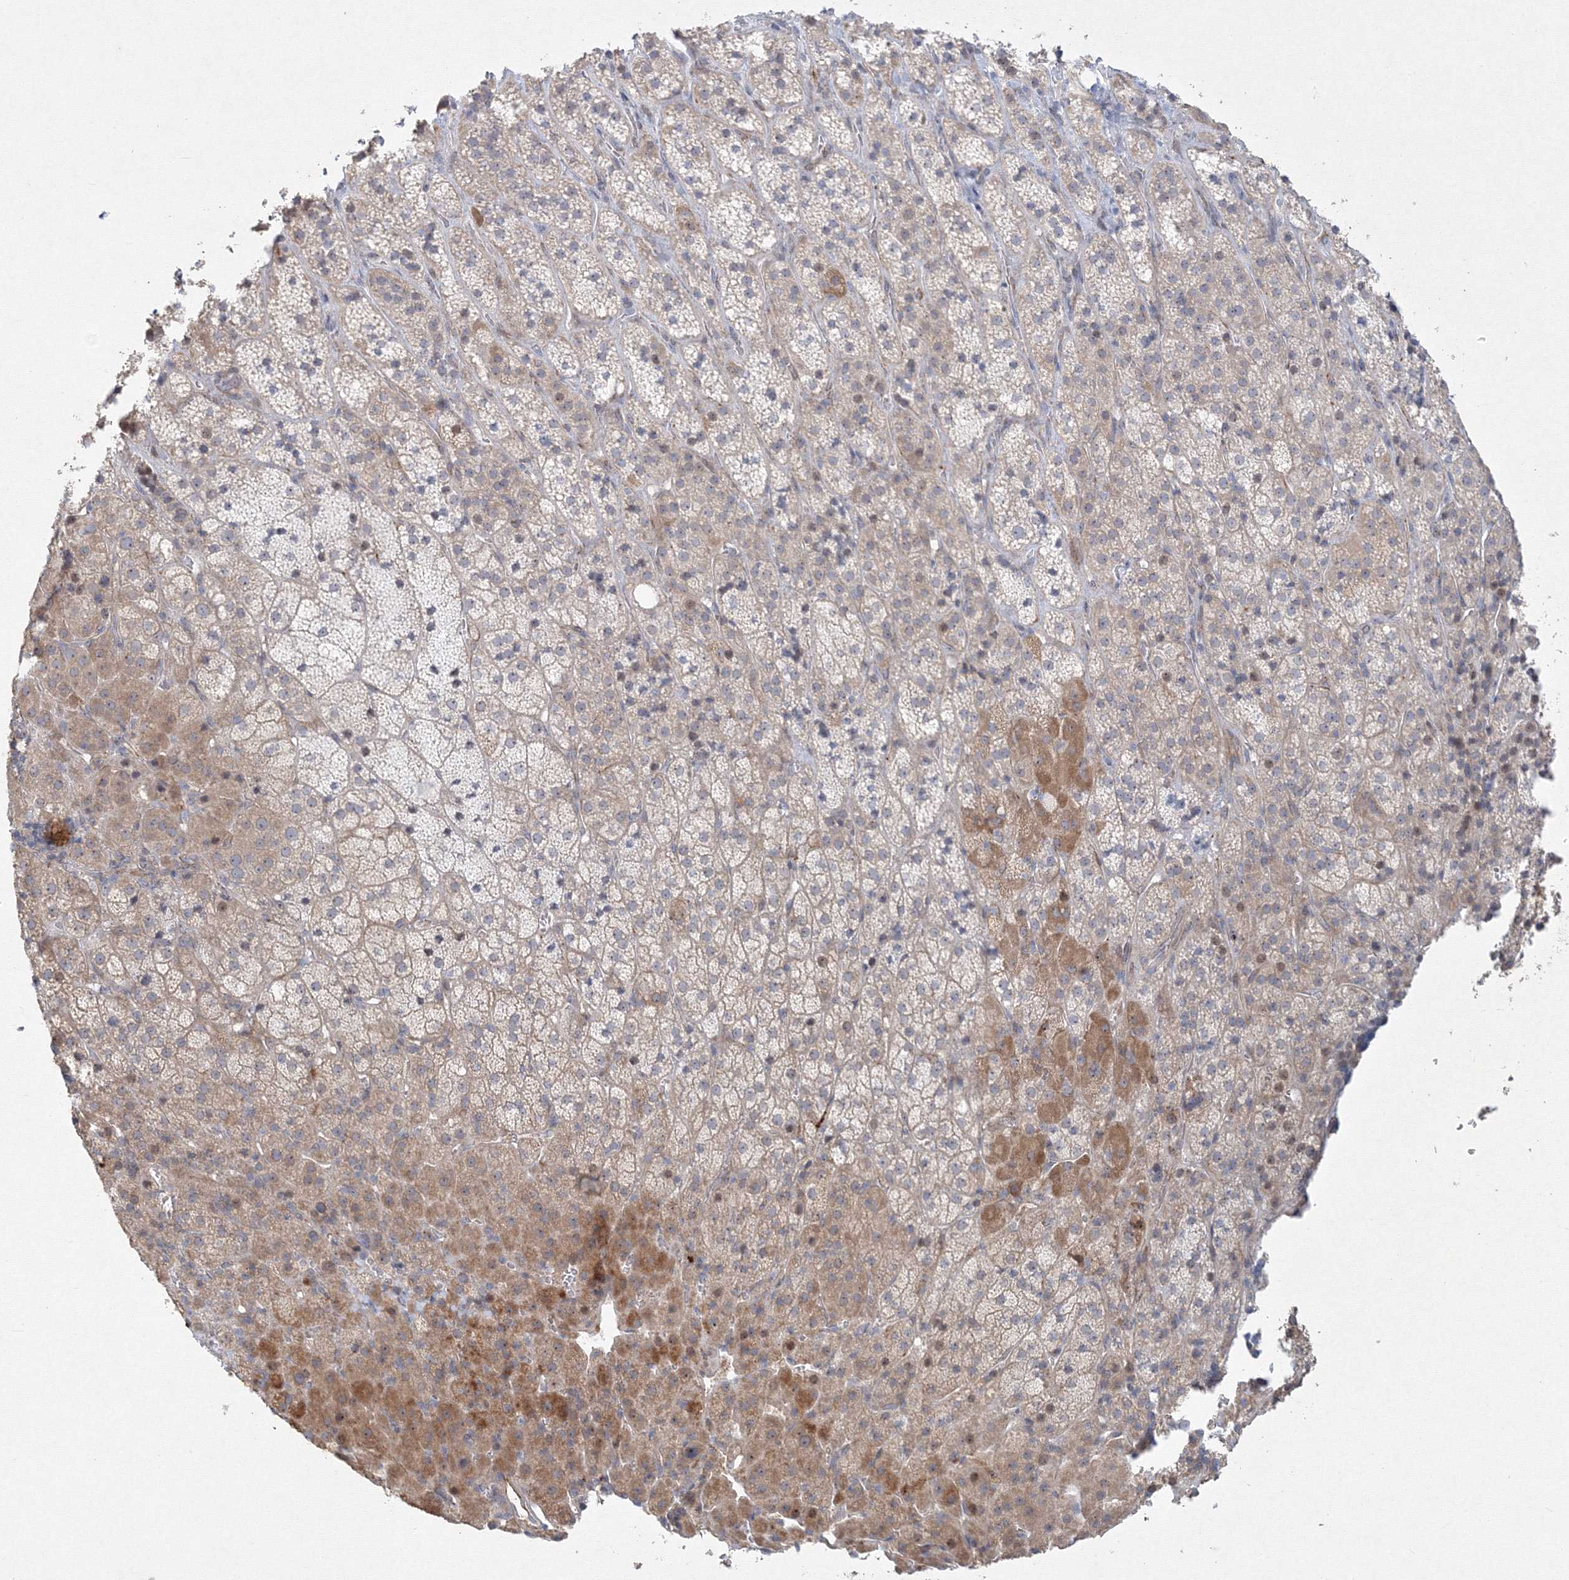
{"staining": {"intensity": "moderate", "quantity": "<25%", "location": "cytoplasmic/membranous"}, "tissue": "adrenal gland", "cell_type": "Glandular cells", "image_type": "normal", "snomed": [{"axis": "morphology", "description": "Normal tissue, NOS"}, {"axis": "topography", "description": "Adrenal gland"}], "caption": "A micrograph showing moderate cytoplasmic/membranous staining in approximately <25% of glandular cells in benign adrenal gland, as visualized by brown immunohistochemical staining.", "gene": "WDR49", "patient": {"sex": "female", "age": 57}}